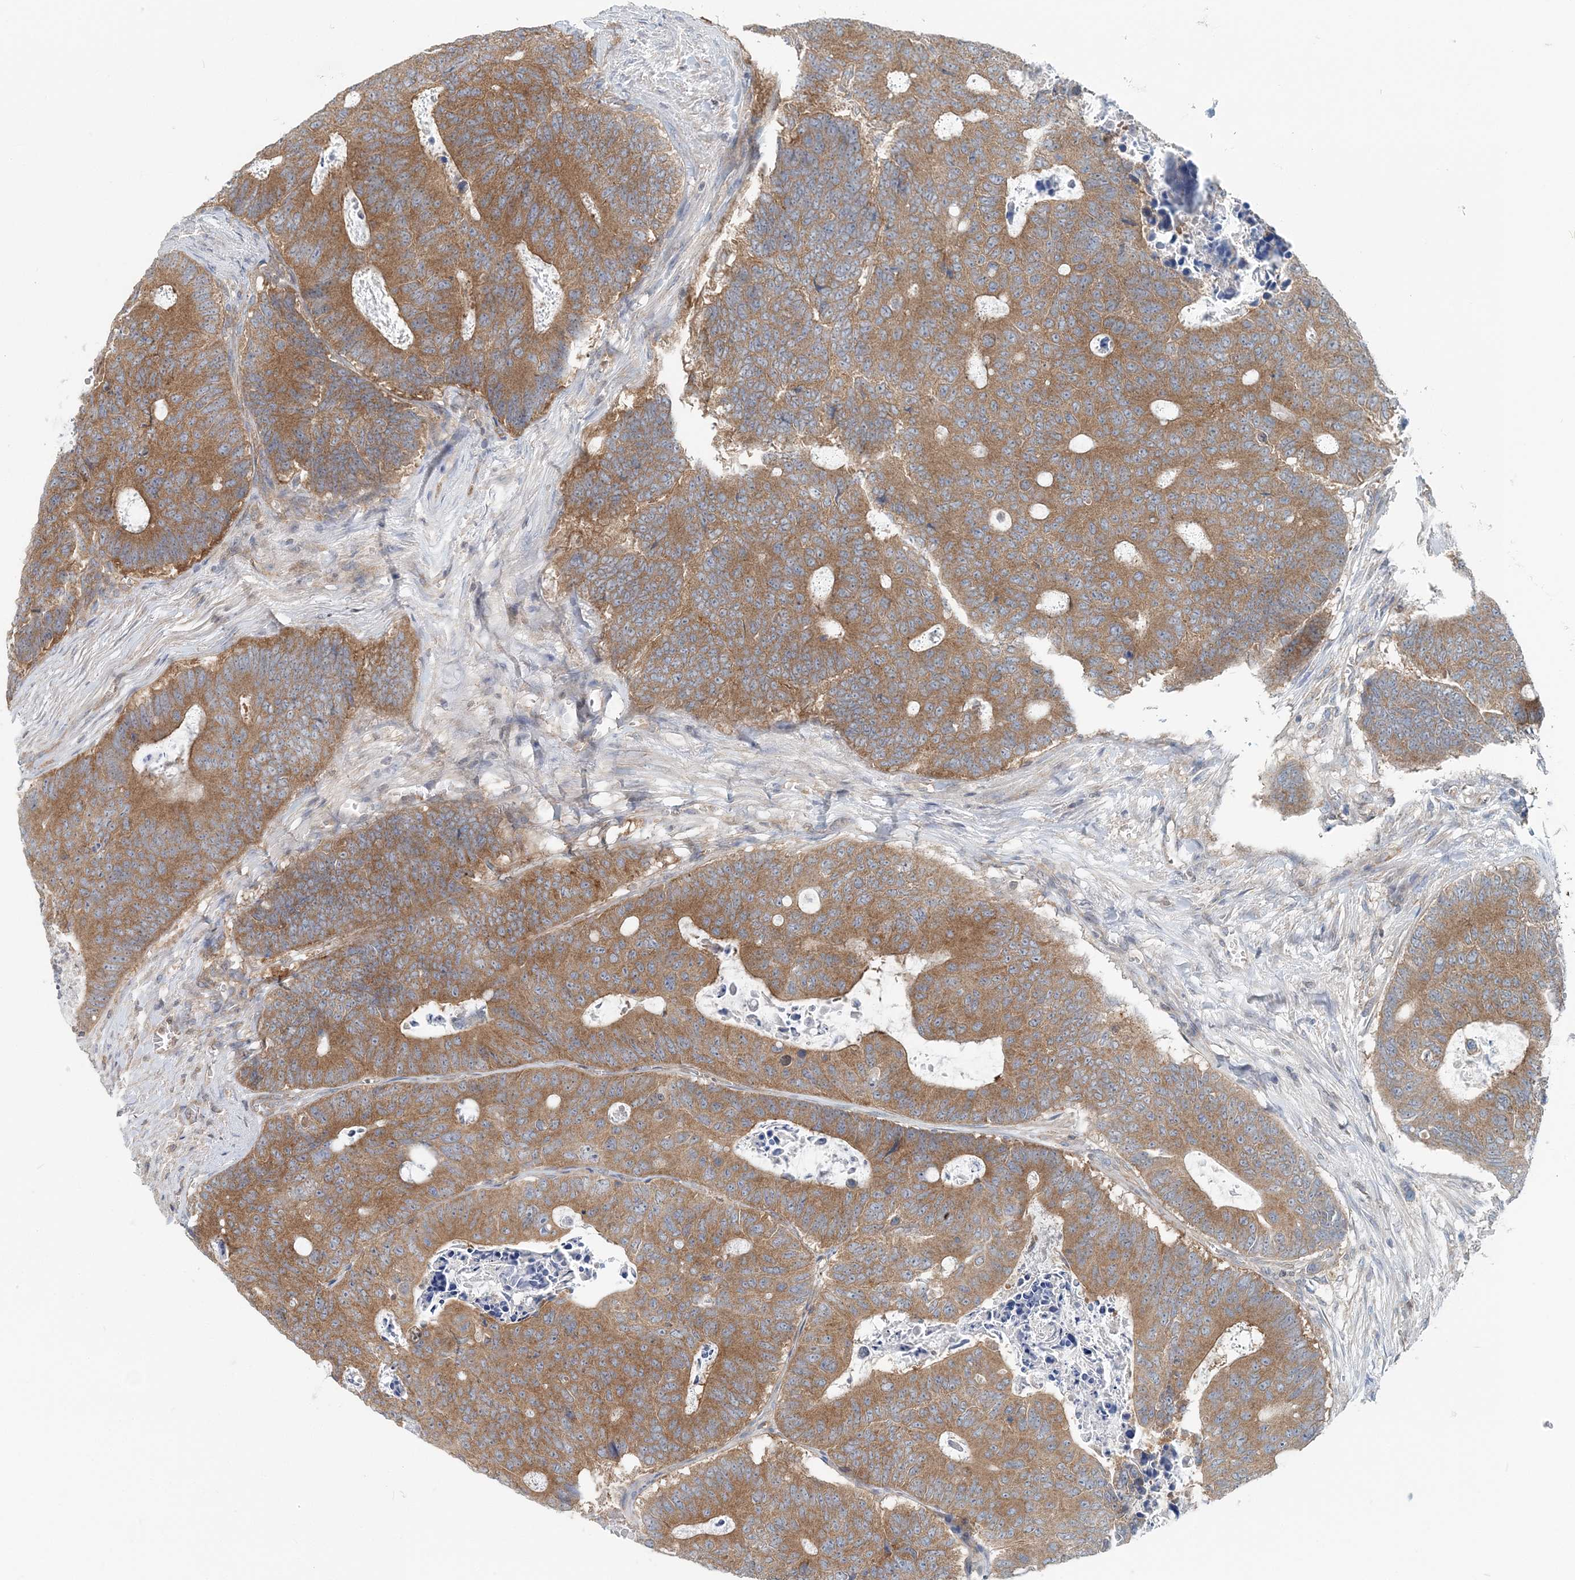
{"staining": {"intensity": "moderate", "quantity": ">75%", "location": "cytoplasmic/membranous"}, "tissue": "colorectal cancer", "cell_type": "Tumor cells", "image_type": "cancer", "snomed": [{"axis": "morphology", "description": "Adenocarcinoma, NOS"}, {"axis": "topography", "description": "Colon"}], "caption": "This image displays colorectal cancer stained with immunohistochemistry to label a protein in brown. The cytoplasmic/membranous of tumor cells show moderate positivity for the protein. Nuclei are counter-stained blue.", "gene": "MOB4", "patient": {"sex": "male", "age": 87}}